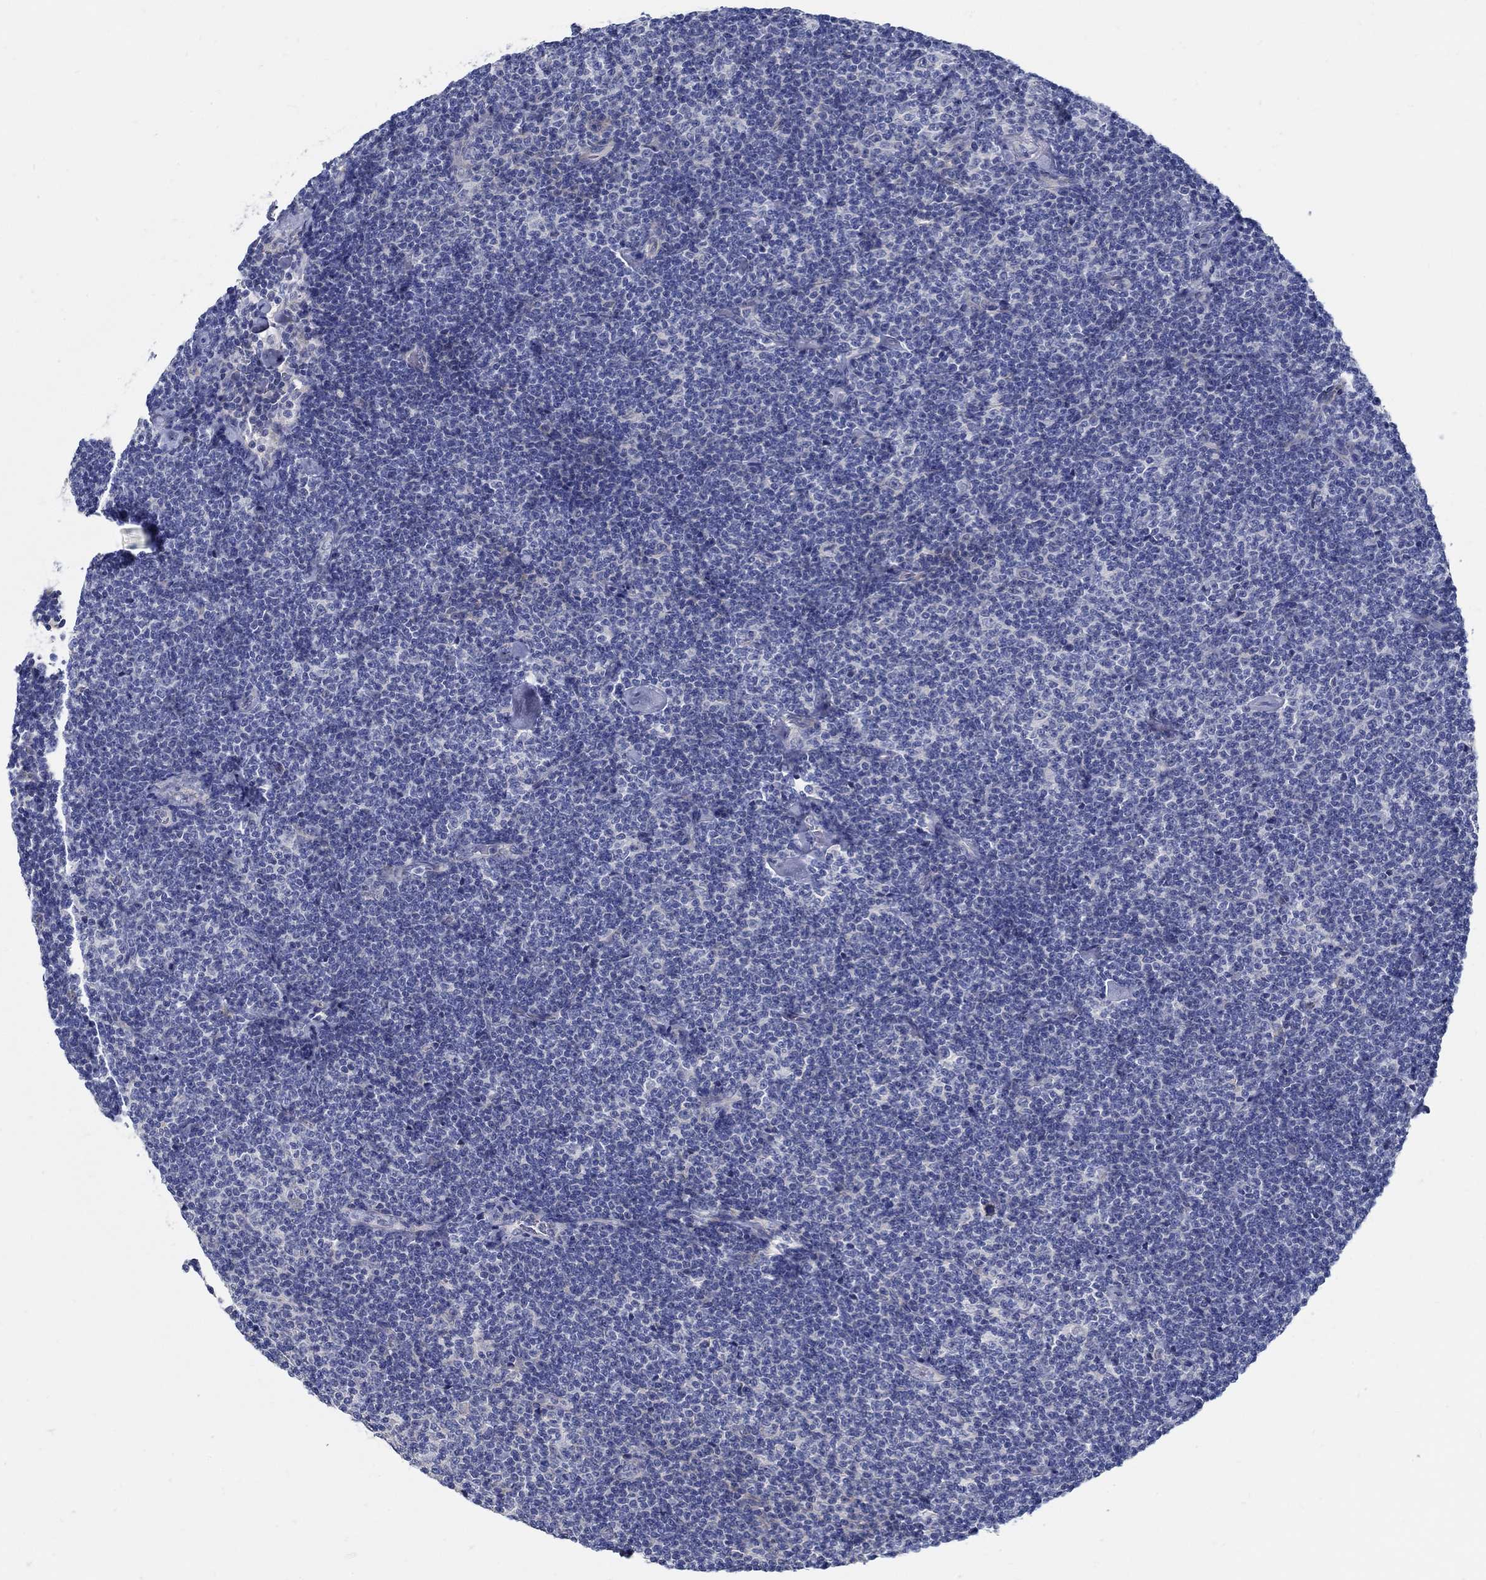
{"staining": {"intensity": "negative", "quantity": "none", "location": "none"}, "tissue": "lymphoma", "cell_type": "Tumor cells", "image_type": "cancer", "snomed": [{"axis": "morphology", "description": "Malignant lymphoma, non-Hodgkin's type, Low grade"}, {"axis": "topography", "description": "Lymph node"}], "caption": "Immunohistochemistry image of neoplastic tissue: low-grade malignant lymphoma, non-Hodgkin's type stained with DAB demonstrates no significant protein expression in tumor cells.", "gene": "C15orf39", "patient": {"sex": "male", "age": 81}}